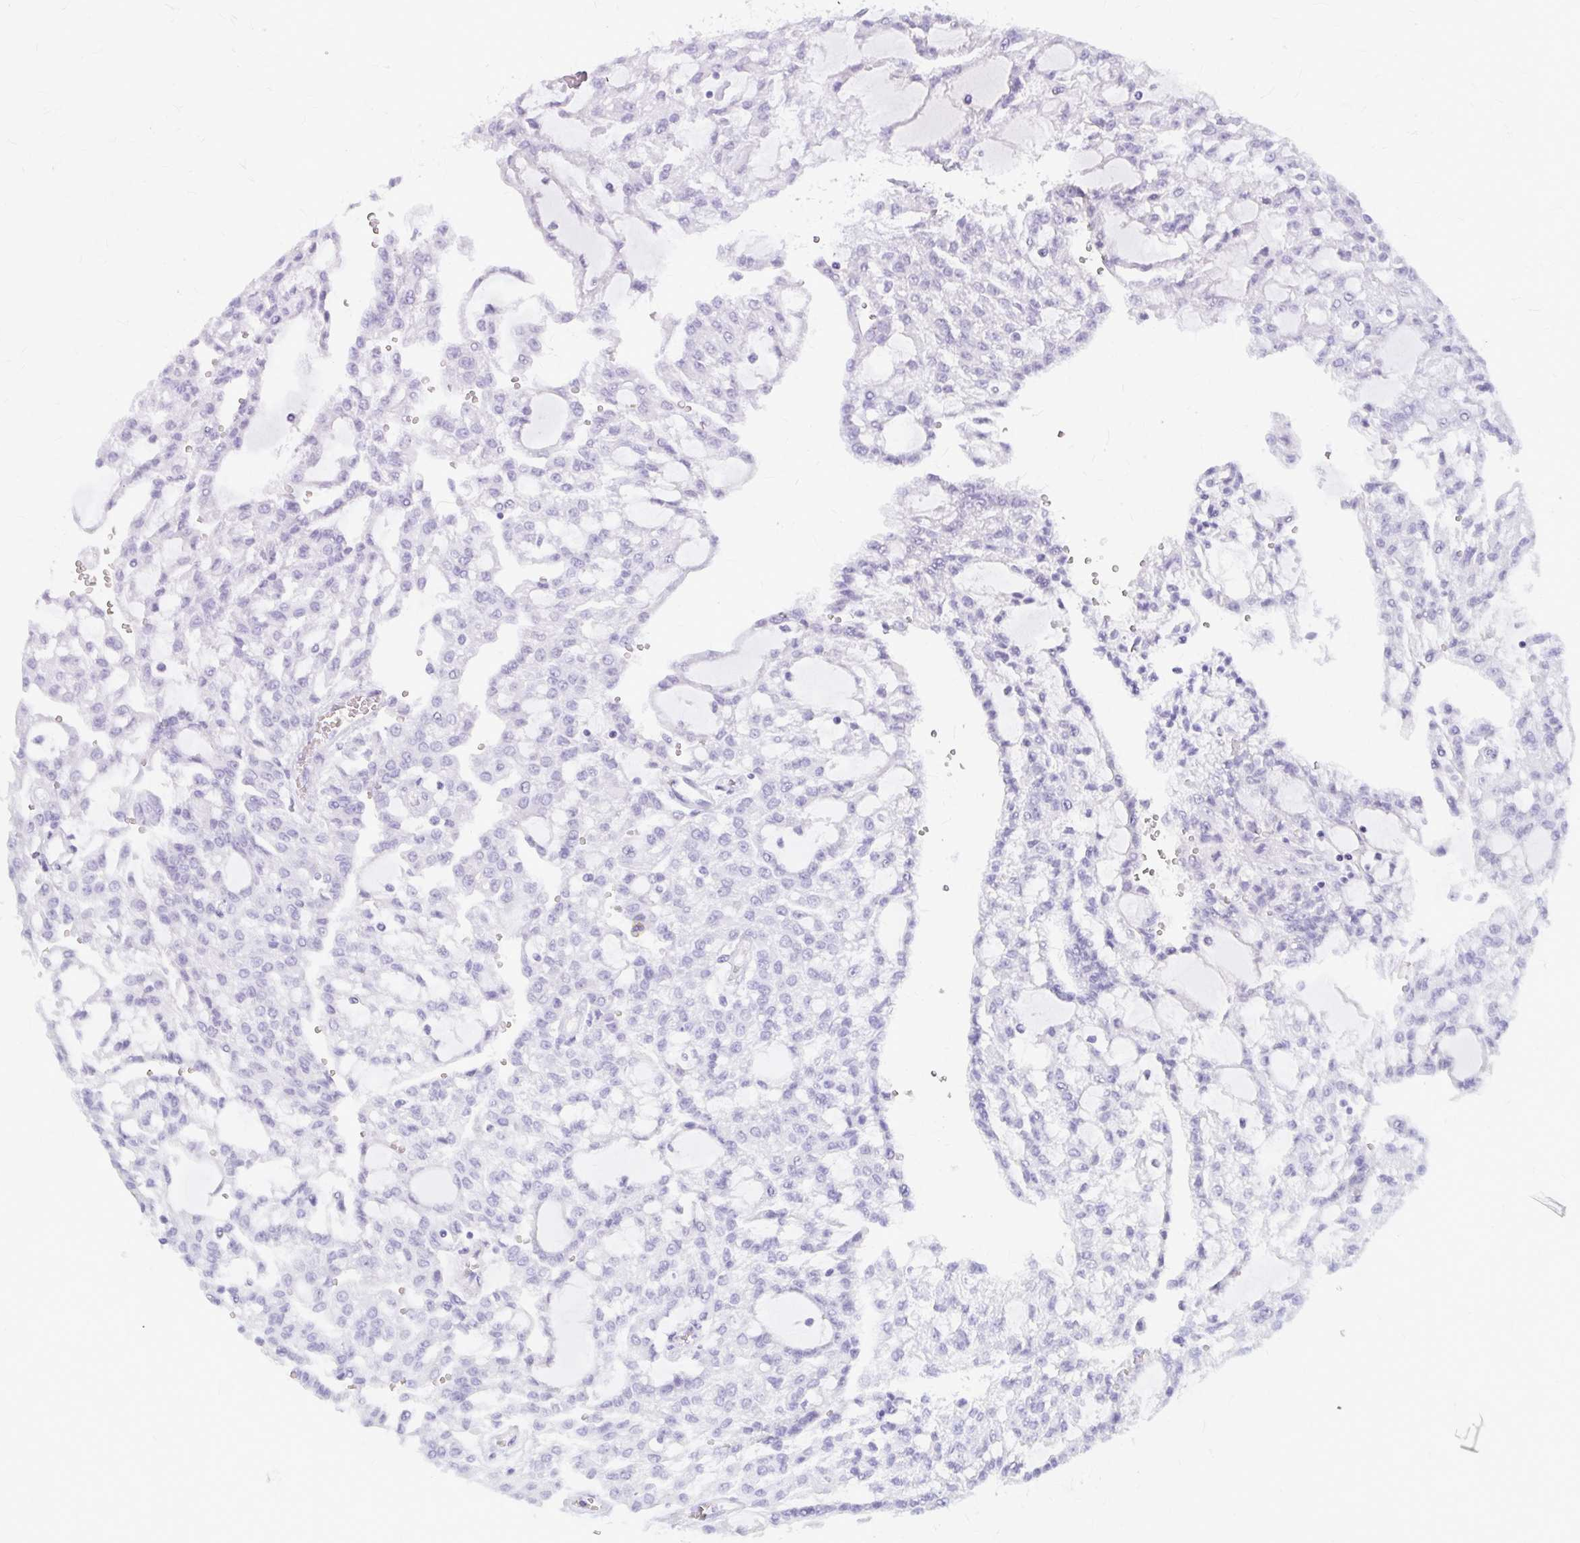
{"staining": {"intensity": "negative", "quantity": "none", "location": "none"}, "tissue": "renal cancer", "cell_type": "Tumor cells", "image_type": "cancer", "snomed": [{"axis": "morphology", "description": "Adenocarcinoma, NOS"}, {"axis": "topography", "description": "Kidney"}], "caption": "There is no significant staining in tumor cells of renal adenocarcinoma.", "gene": "KLHDC7A", "patient": {"sex": "male", "age": 63}}